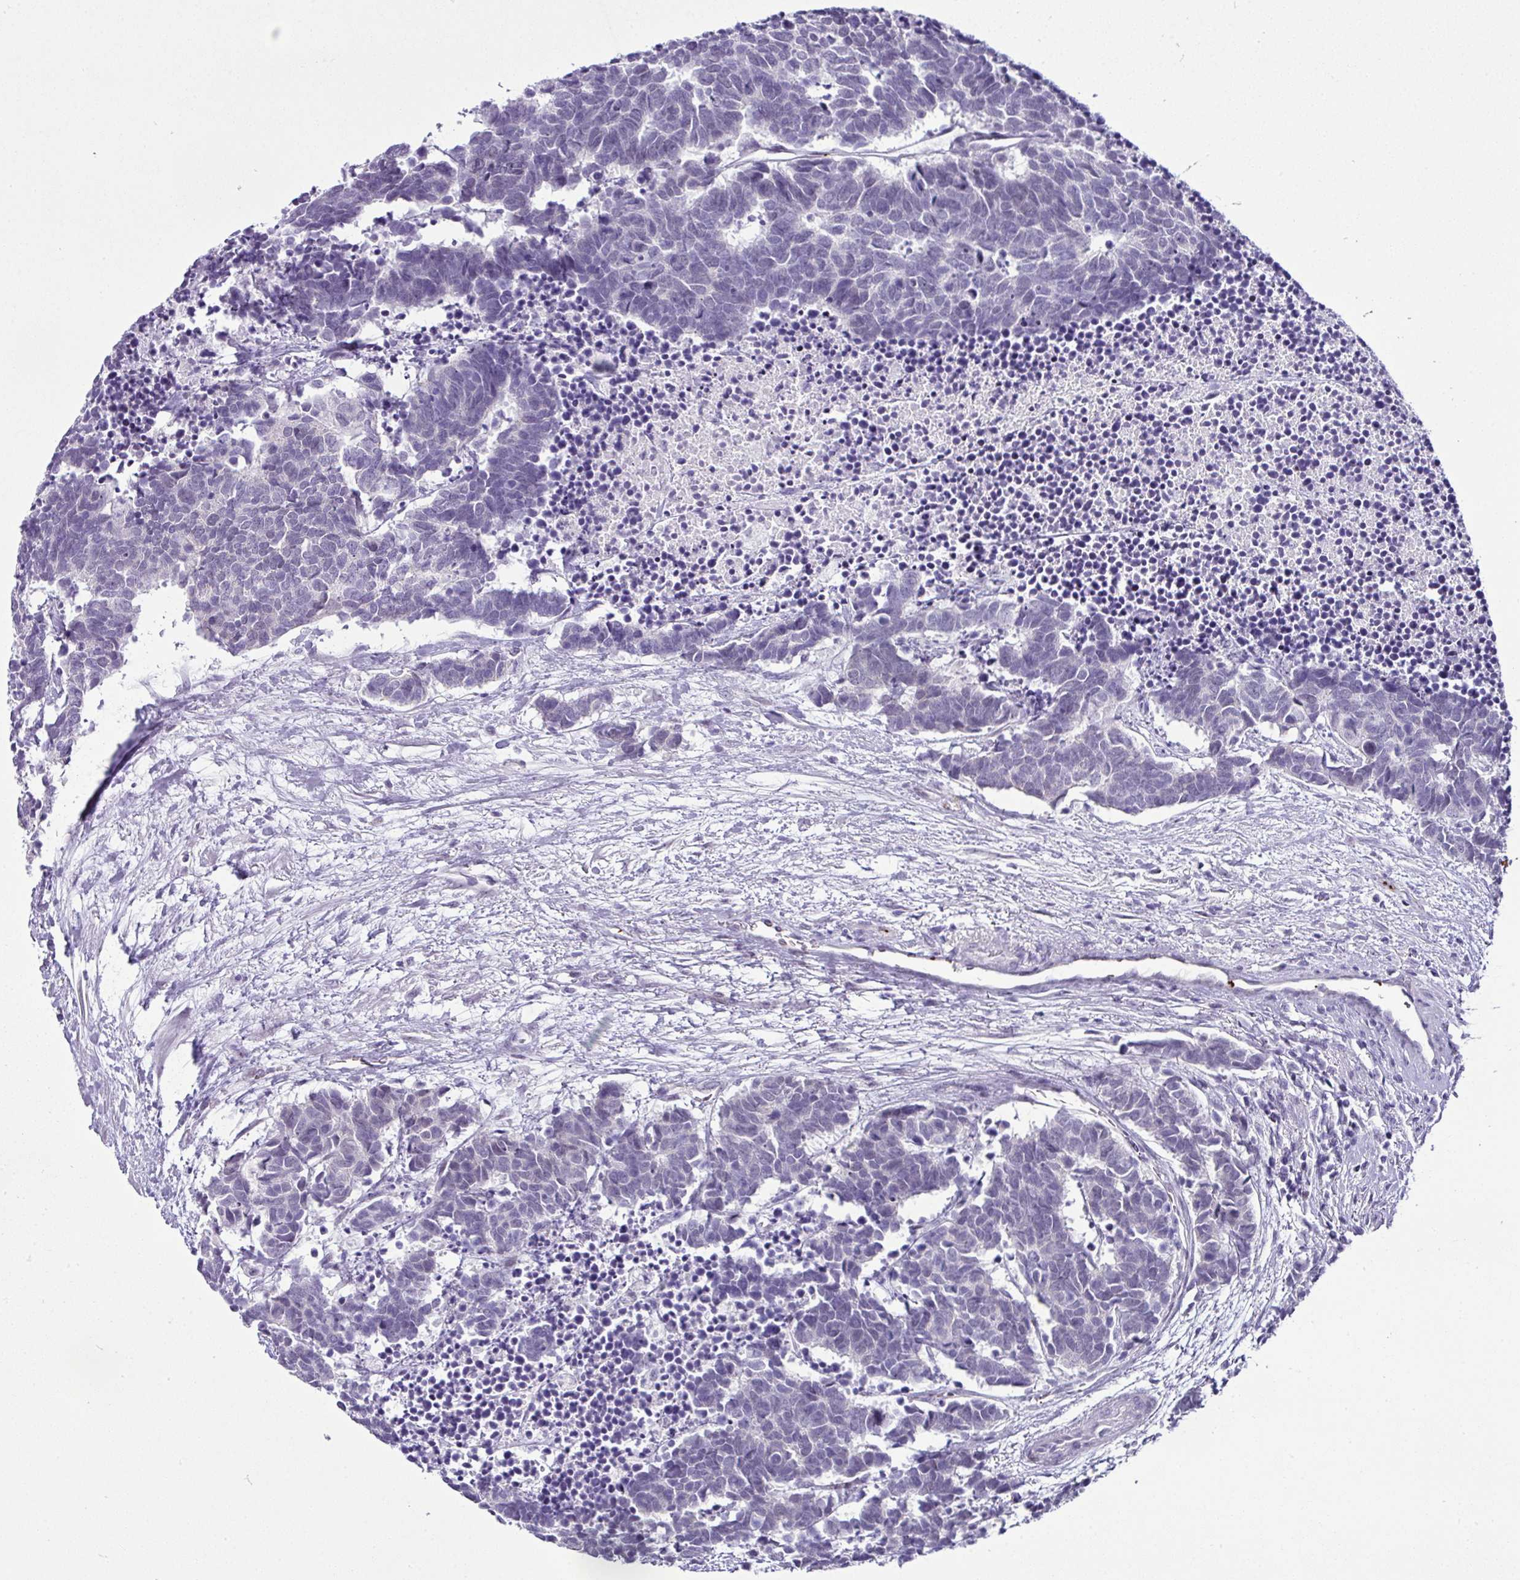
{"staining": {"intensity": "negative", "quantity": "none", "location": "none"}, "tissue": "carcinoid", "cell_type": "Tumor cells", "image_type": "cancer", "snomed": [{"axis": "morphology", "description": "Carcinoma, NOS"}, {"axis": "morphology", "description": "Carcinoid, malignant, NOS"}, {"axis": "topography", "description": "Urinary bladder"}], "caption": "Tumor cells are negative for protein expression in human malignant carcinoid.", "gene": "CMTM5", "patient": {"sex": "male", "age": 57}}